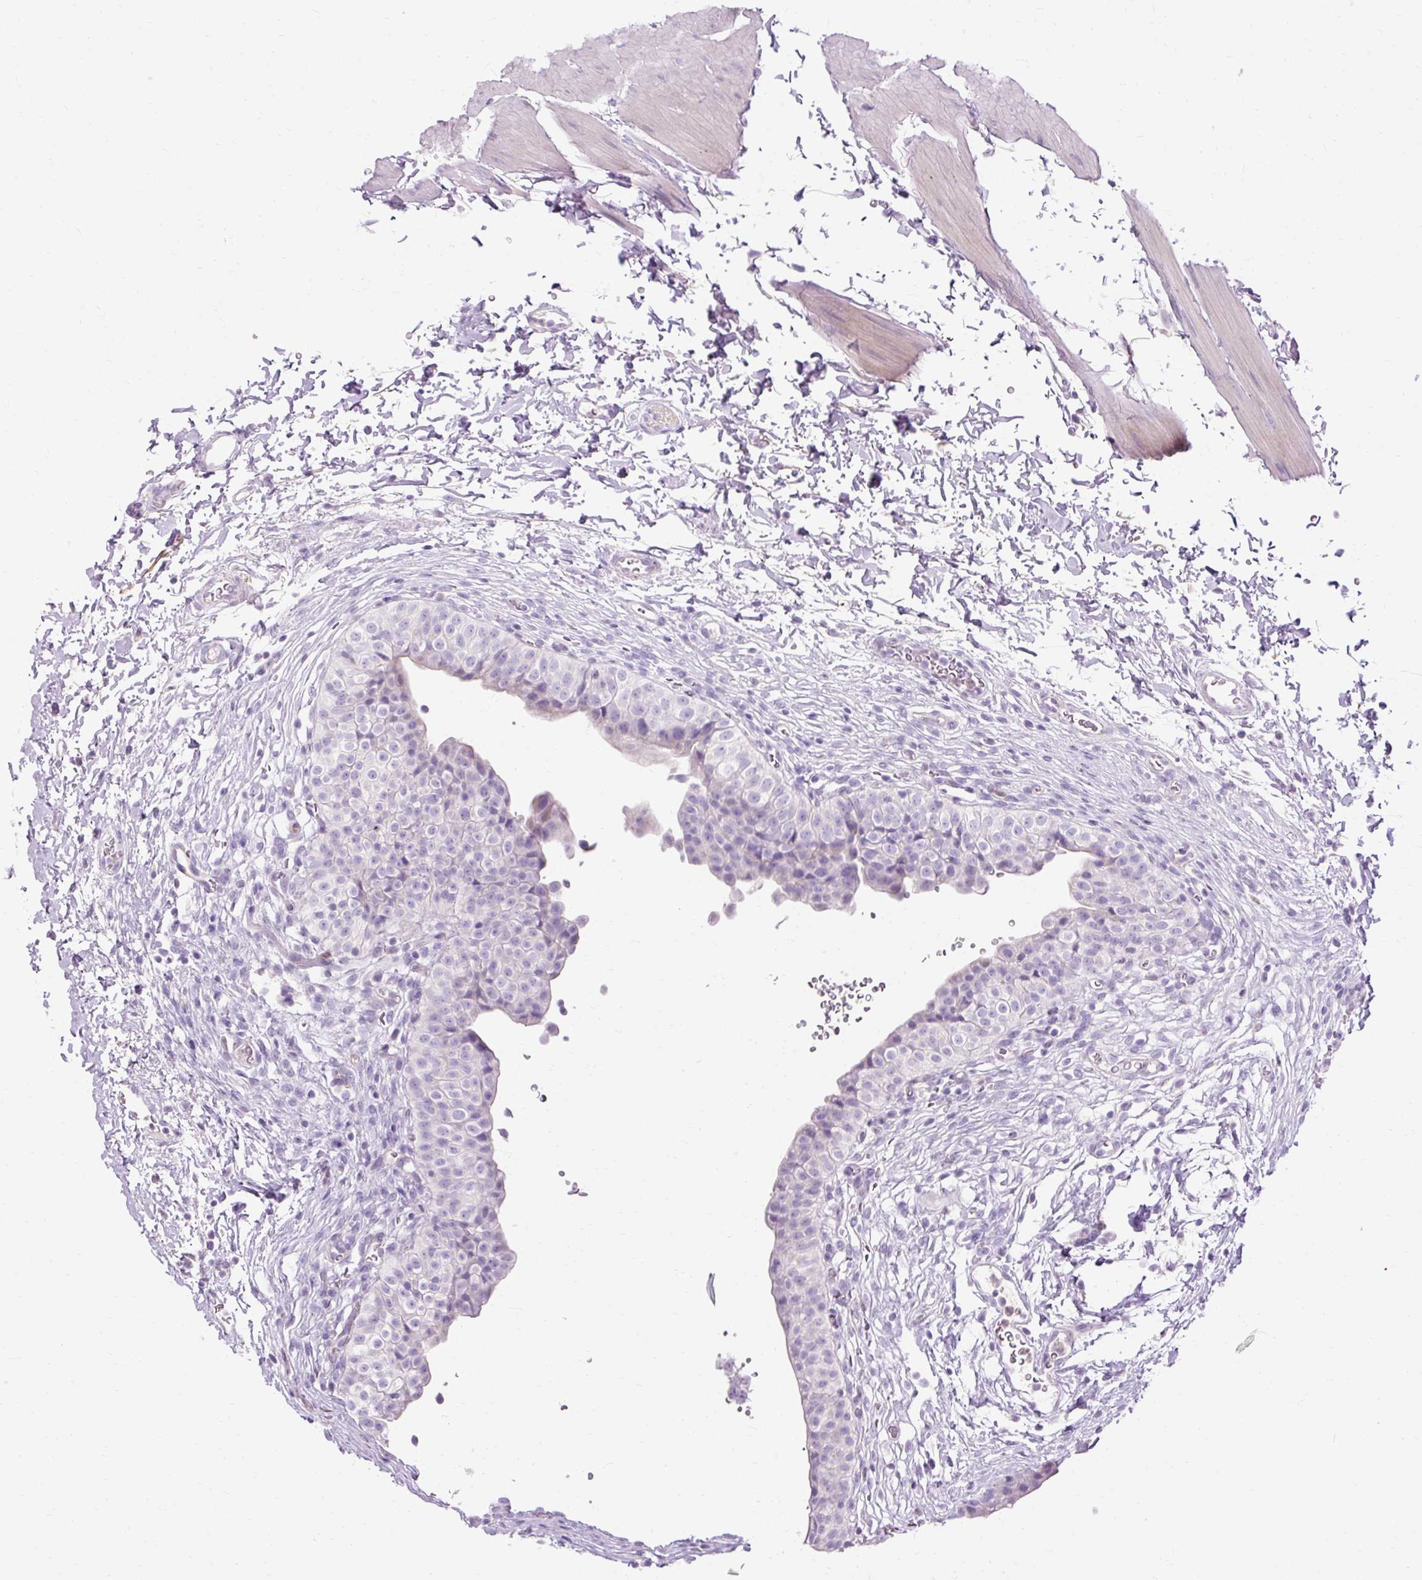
{"staining": {"intensity": "negative", "quantity": "none", "location": "none"}, "tissue": "urinary bladder", "cell_type": "Urothelial cells", "image_type": "normal", "snomed": [{"axis": "morphology", "description": "Normal tissue, NOS"}, {"axis": "topography", "description": "Urinary bladder"}, {"axis": "topography", "description": "Peripheral nerve tissue"}], "caption": "A high-resolution histopathology image shows immunohistochemistry staining of unremarkable urinary bladder, which reveals no significant expression in urothelial cells. Nuclei are stained in blue.", "gene": "HSD11B1", "patient": {"sex": "male", "age": 55}}